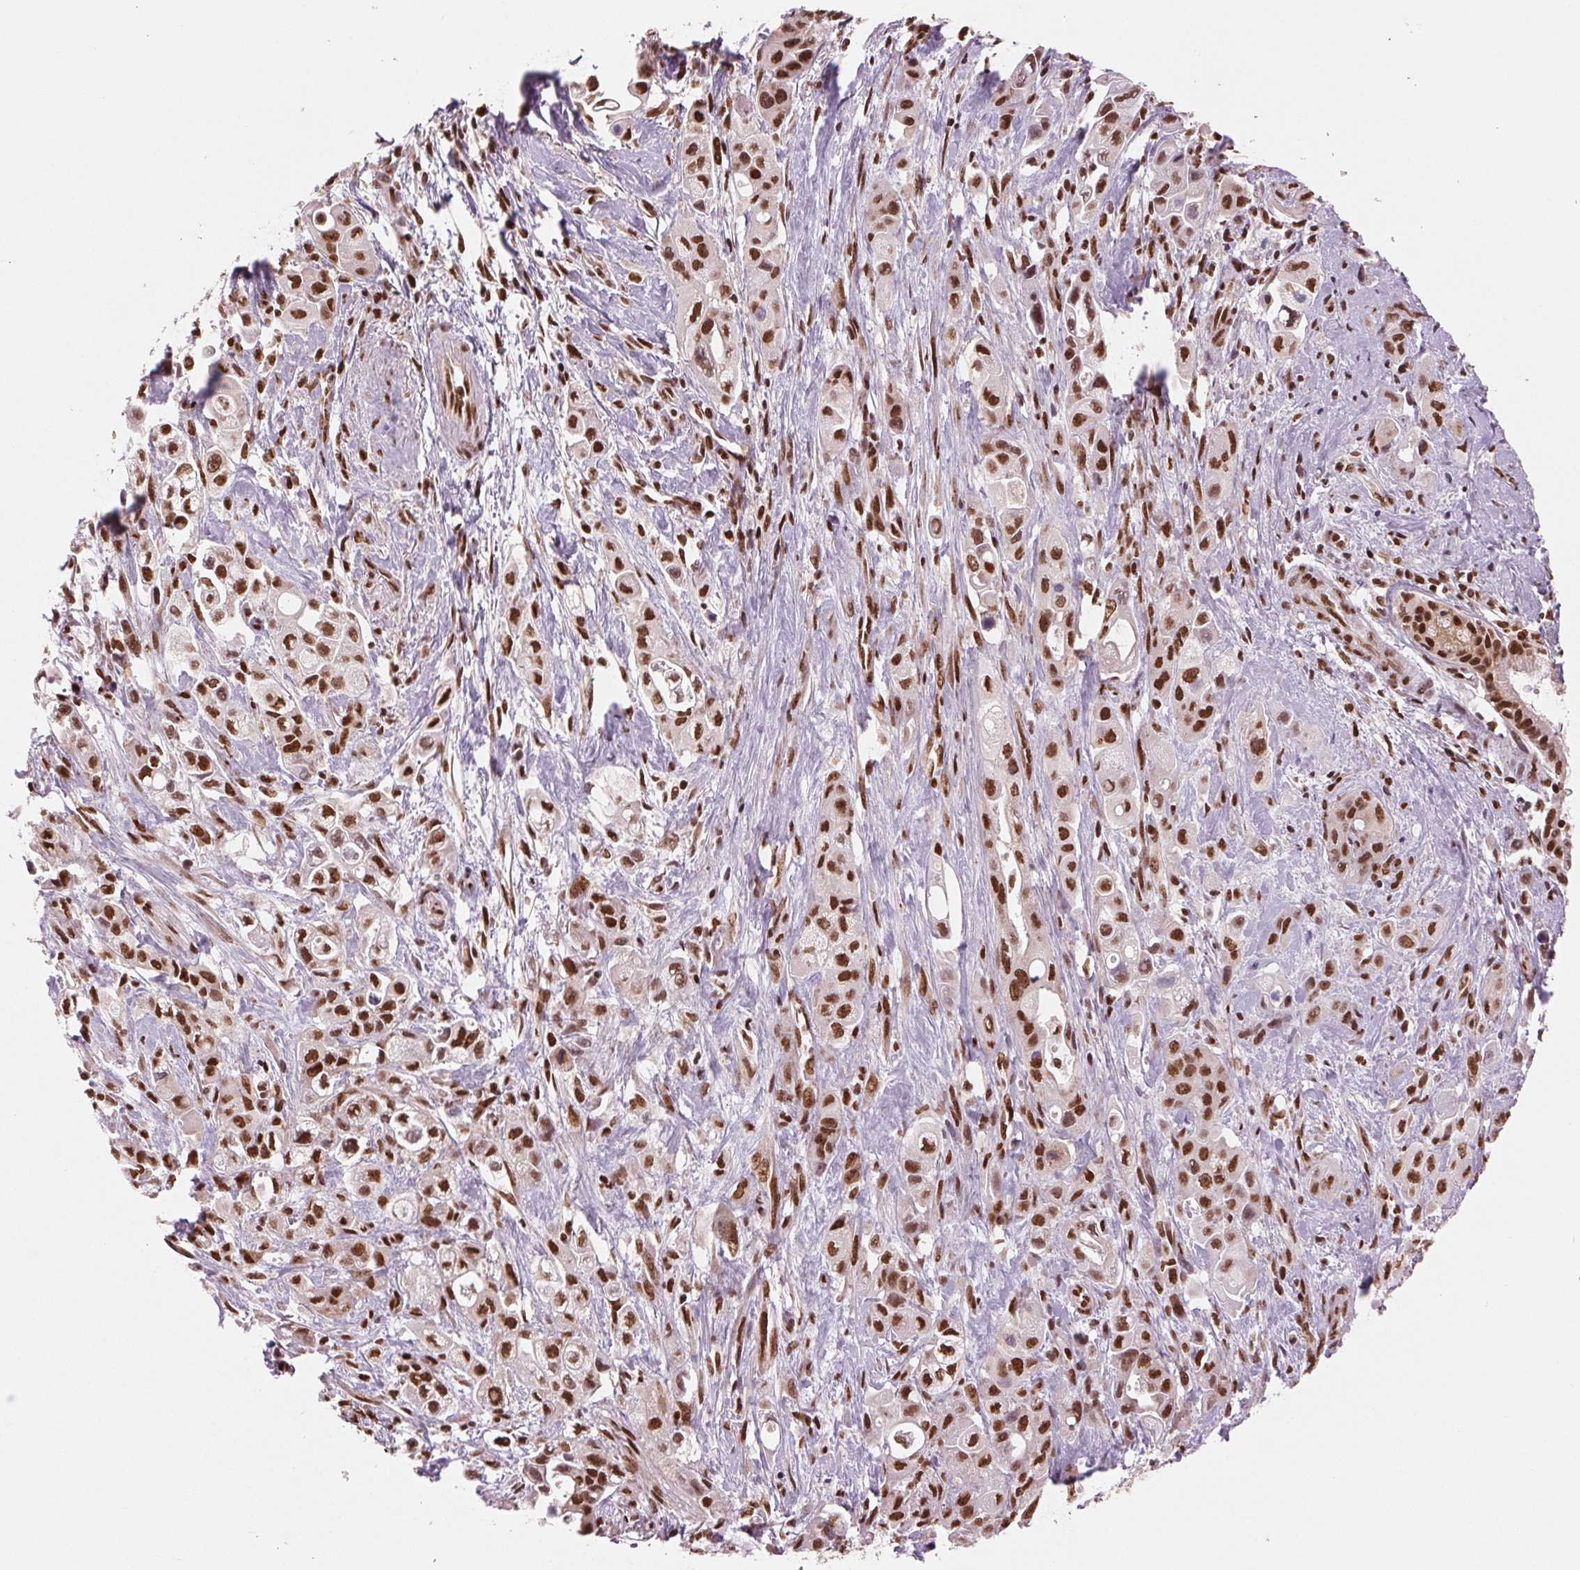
{"staining": {"intensity": "strong", "quantity": ">75%", "location": "nuclear"}, "tissue": "pancreatic cancer", "cell_type": "Tumor cells", "image_type": "cancer", "snomed": [{"axis": "morphology", "description": "Adenocarcinoma, NOS"}, {"axis": "topography", "description": "Pancreas"}], "caption": "Immunohistochemistry (IHC) (DAB) staining of human pancreatic adenocarcinoma exhibits strong nuclear protein positivity in about >75% of tumor cells.", "gene": "TTLL9", "patient": {"sex": "female", "age": 66}}